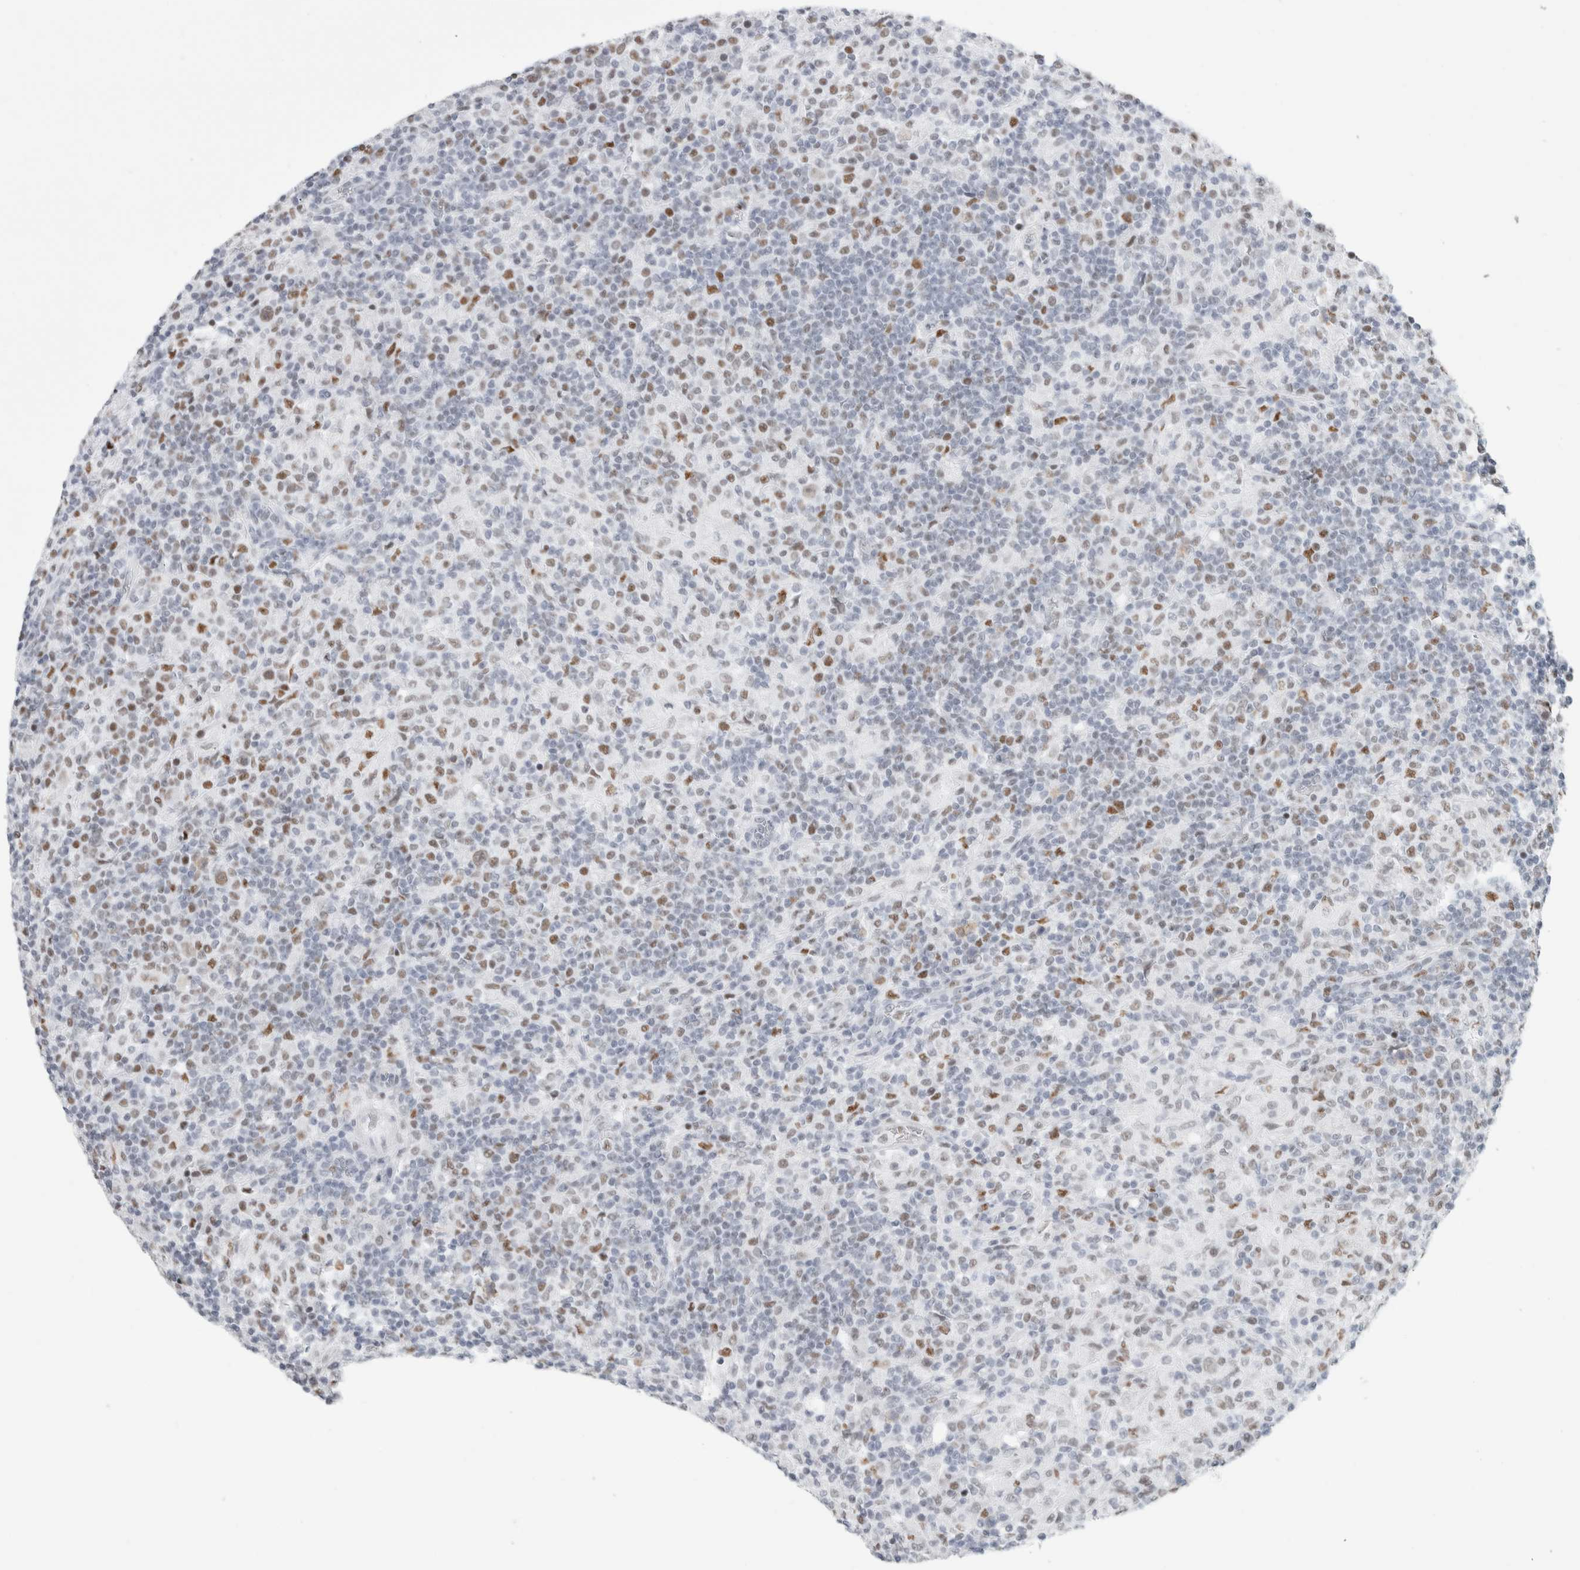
{"staining": {"intensity": "moderate", "quantity": ">75%", "location": "nuclear"}, "tissue": "lymphoma", "cell_type": "Tumor cells", "image_type": "cancer", "snomed": [{"axis": "morphology", "description": "Hodgkin's disease, NOS"}, {"axis": "topography", "description": "Lymph node"}], "caption": "Lymphoma tissue exhibits moderate nuclear staining in approximately >75% of tumor cells, visualized by immunohistochemistry. The protein is shown in brown color, while the nuclei are stained blue.", "gene": "SMARCC1", "patient": {"sex": "male", "age": 70}}